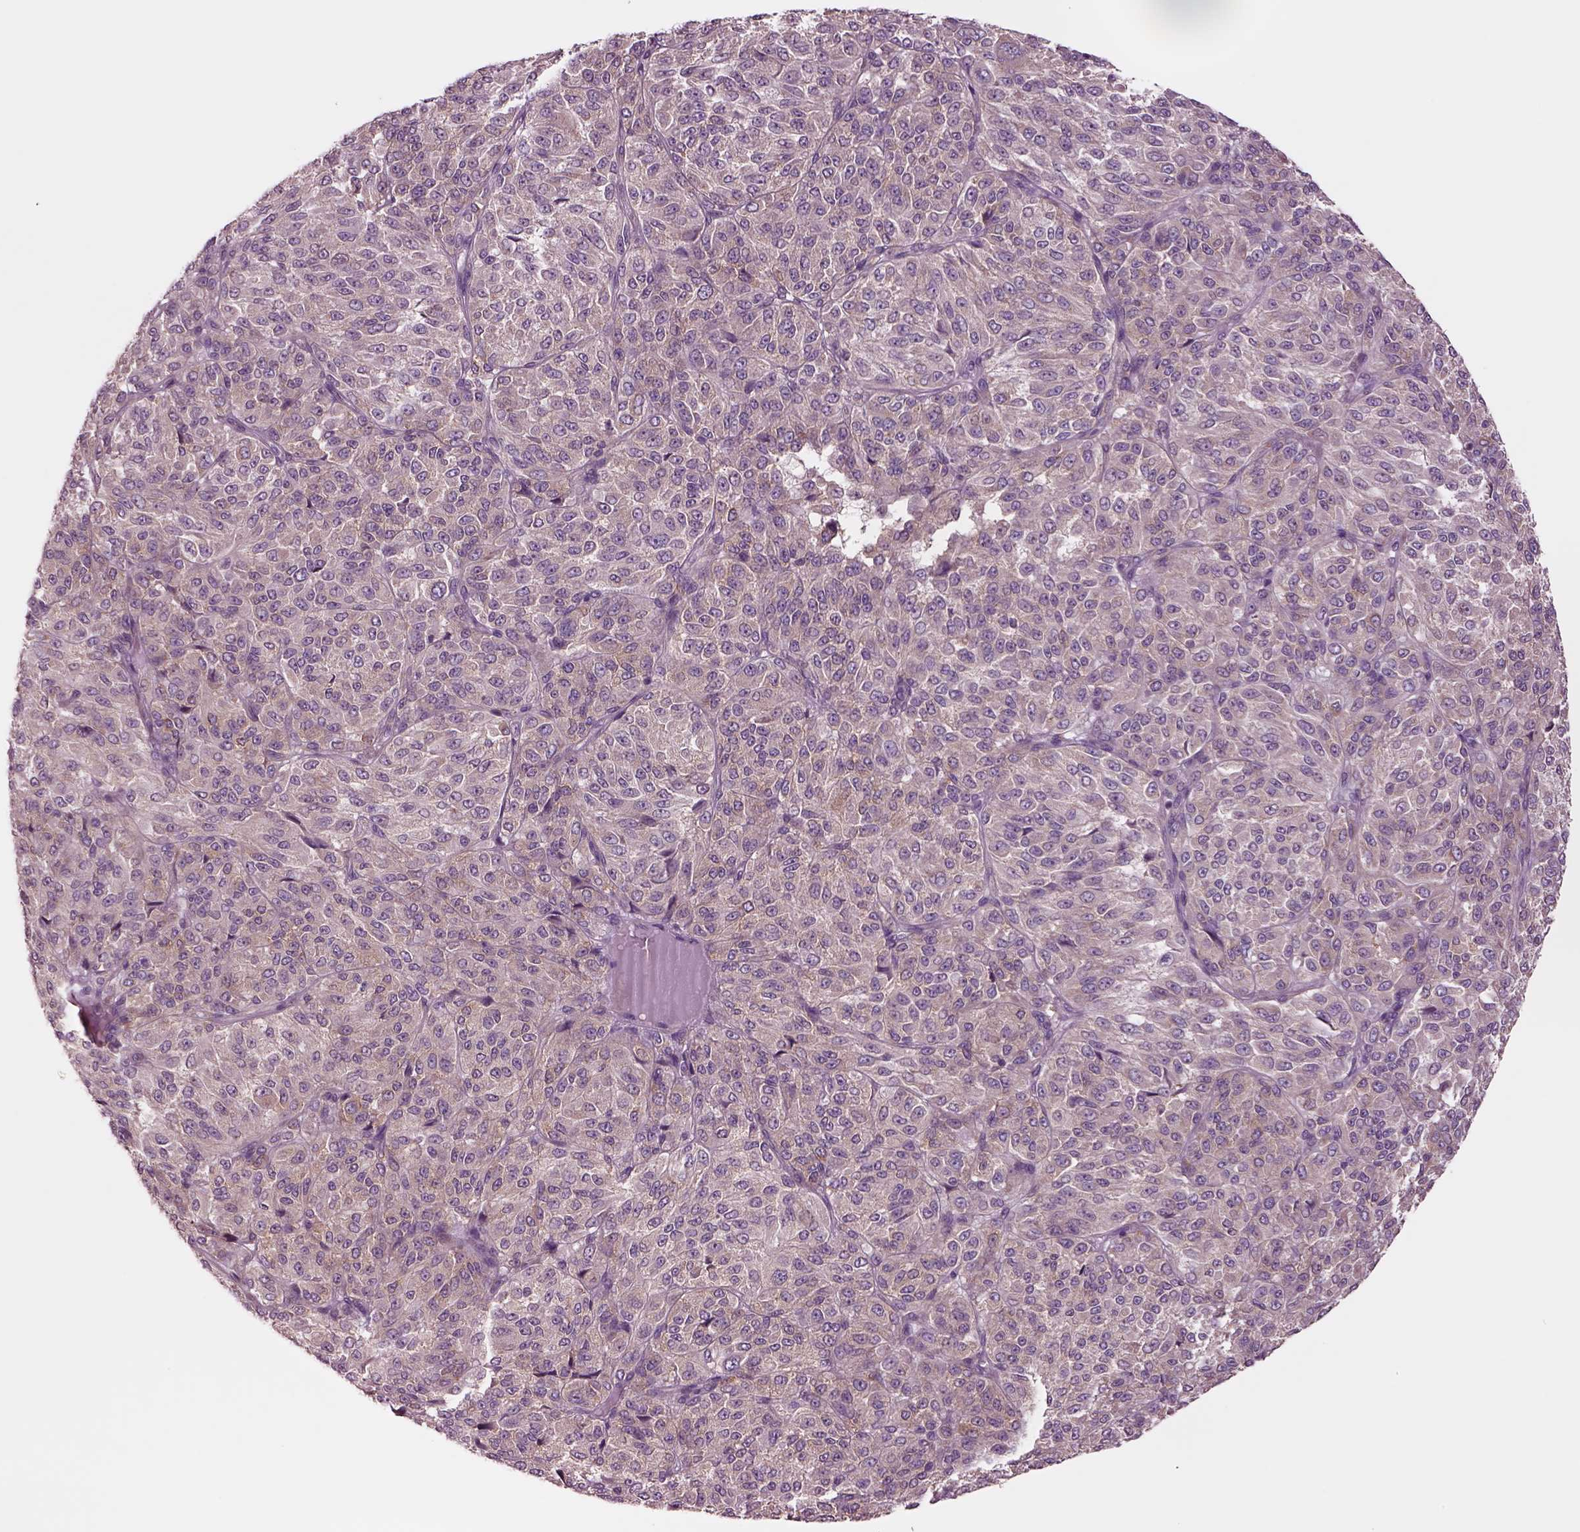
{"staining": {"intensity": "weak", "quantity": ">75%", "location": "cytoplasmic/membranous"}, "tissue": "melanoma", "cell_type": "Tumor cells", "image_type": "cancer", "snomed": [{"axis": "morphology", "description": "Malignant melanoma, Metastatic site"}, {"axis": "topography", "description": "Brain"}], "caption": "There is low levels of weak cytoplasmic/membranous positivity in tumor cells of melanoma, as demonstrated by immunohistochemical staining (brown color).", "gene": "SEC23A", "patient": {"sex": "female", "age": 56}}